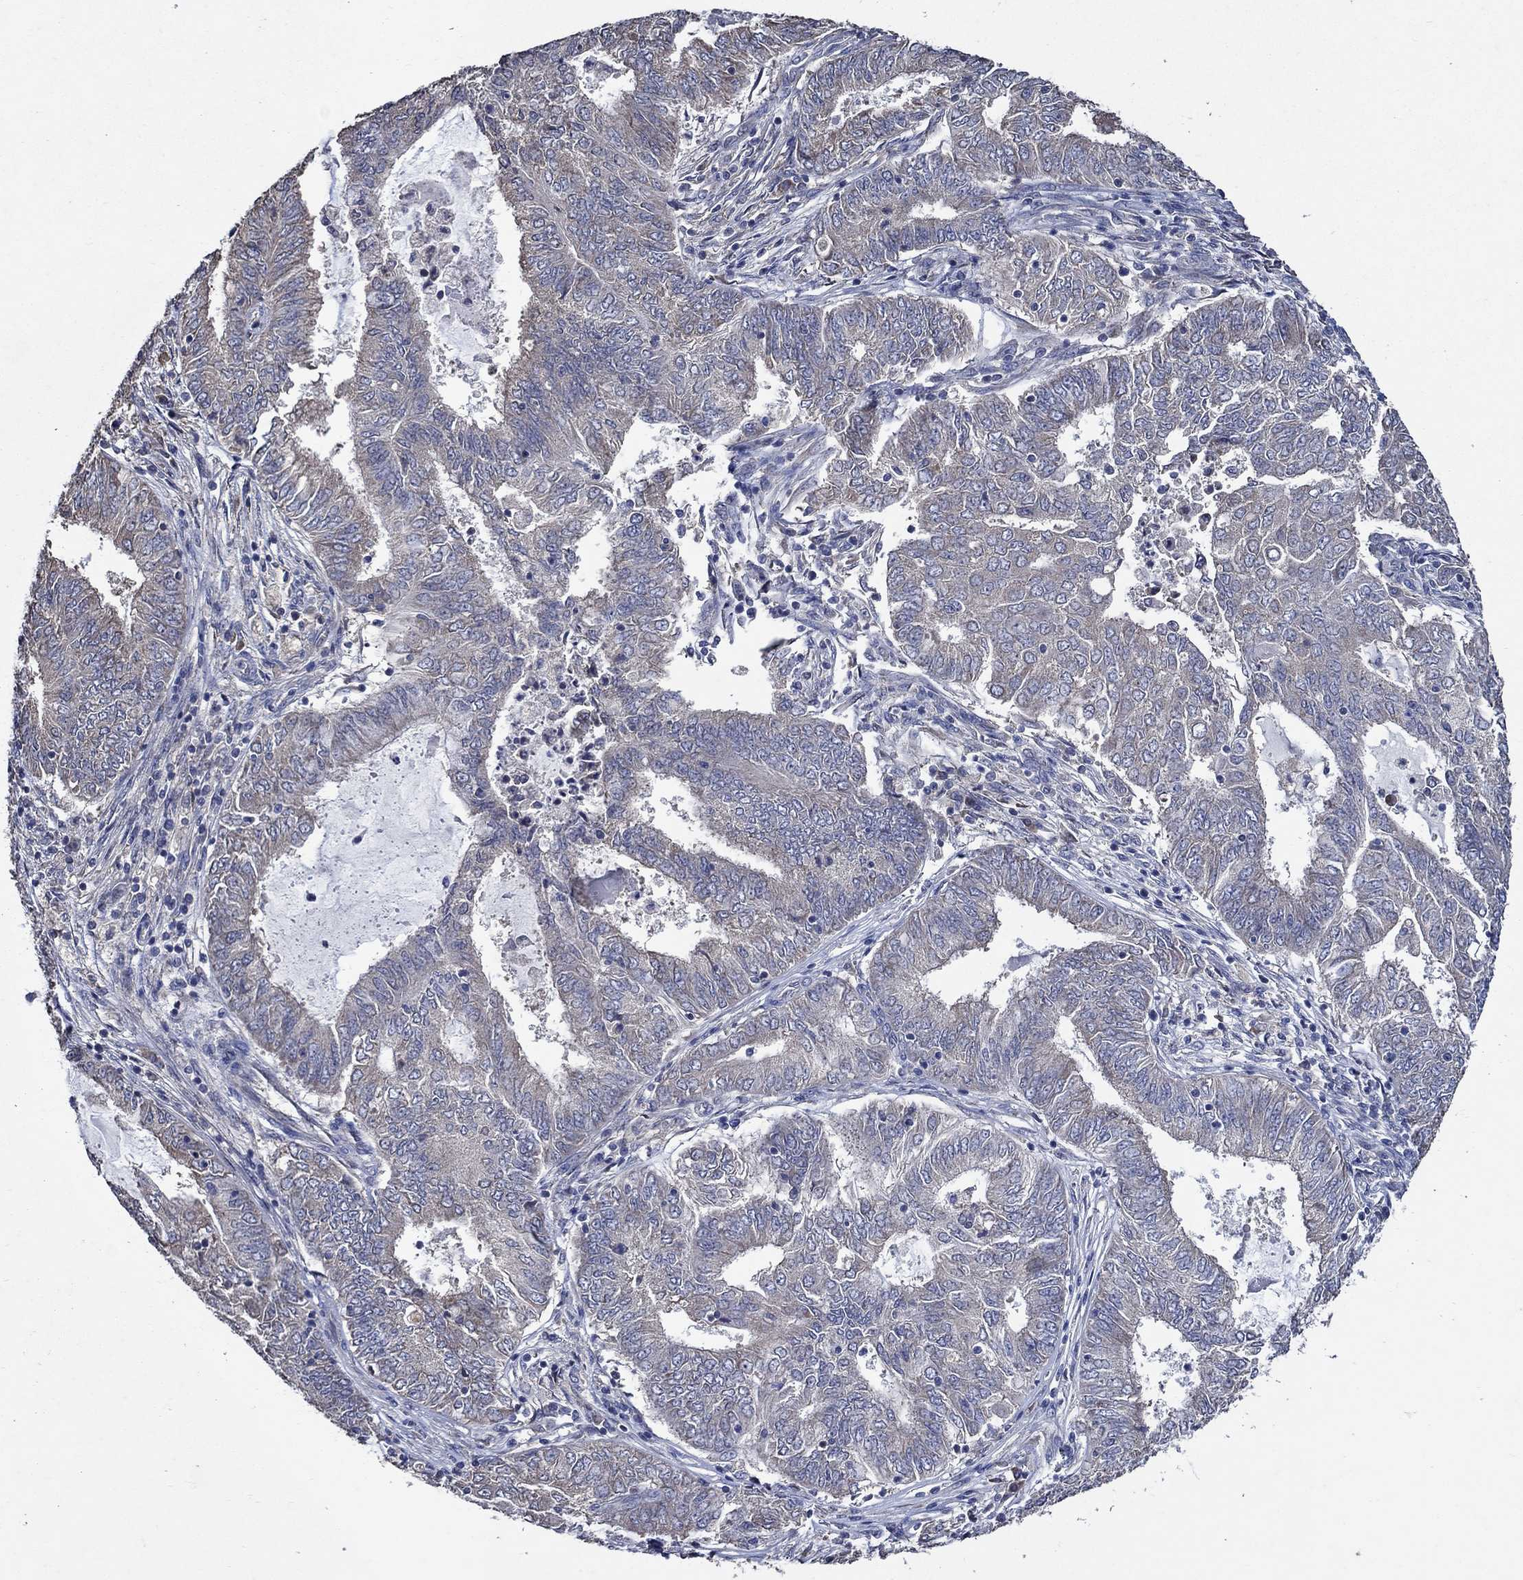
{"staining": {"intensity": "weak", "quantity": "<25%", "location": "cytoplasmic/membranous"}, "tissue": "endometrial cancer", "cell_type": "Tumor cells", "image_type": "cancer", "snomed": [{"axis": "morphology", "description": "Adenocarcinoma, NOS"}, {"axis": "topography", "description": "Endometrium"}], "caption": "Human adenocarcinoma (endometrial) stained for a protein using immunohistochemistry displays no positivity in tumor cells.", "gene": "HAP1", "patient": {"sex": "female", "age": 62}}